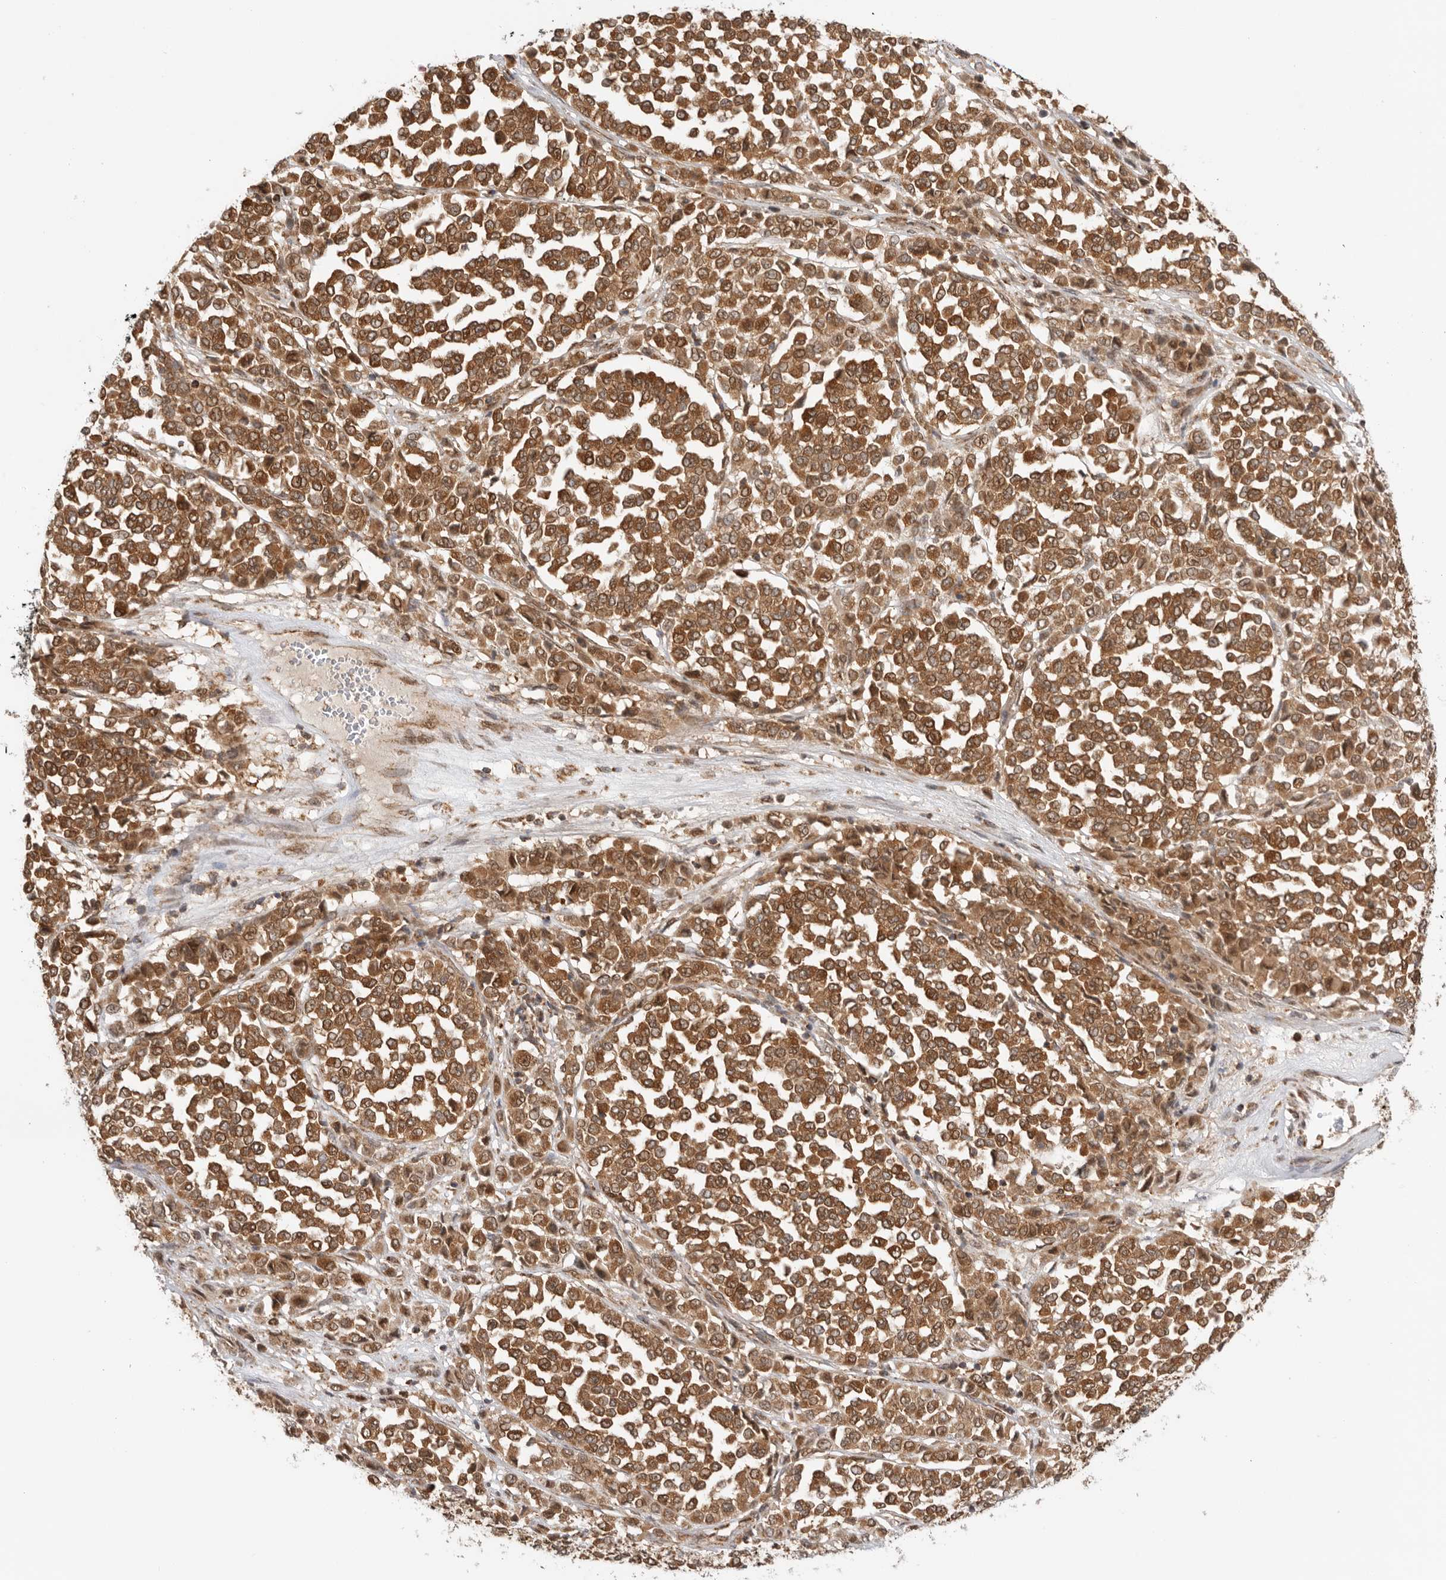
{"staining": {"intensity": "moderate", "quantity": ">75%", "location": "cytoplasmic/membranous,nuclear"}, "tissue": "melanoma", "cell_type": "Tumor cells", "image_type": "cancer", "snomed": [{"axis": "morphology", "description": "Malignant melanoma, Metastatic site"}, {"axis": "topography", "description": "Pancreas"}], "caption": "This photomicrograph demonstrates immunohistochemistry staining of human melanoma, with medium moderate cytoplasmic/membranous and nuclear positivity in about >75% of tumor cells.", "gene": "DCAF8", "patient": {"sex": "female", "age": 30}}